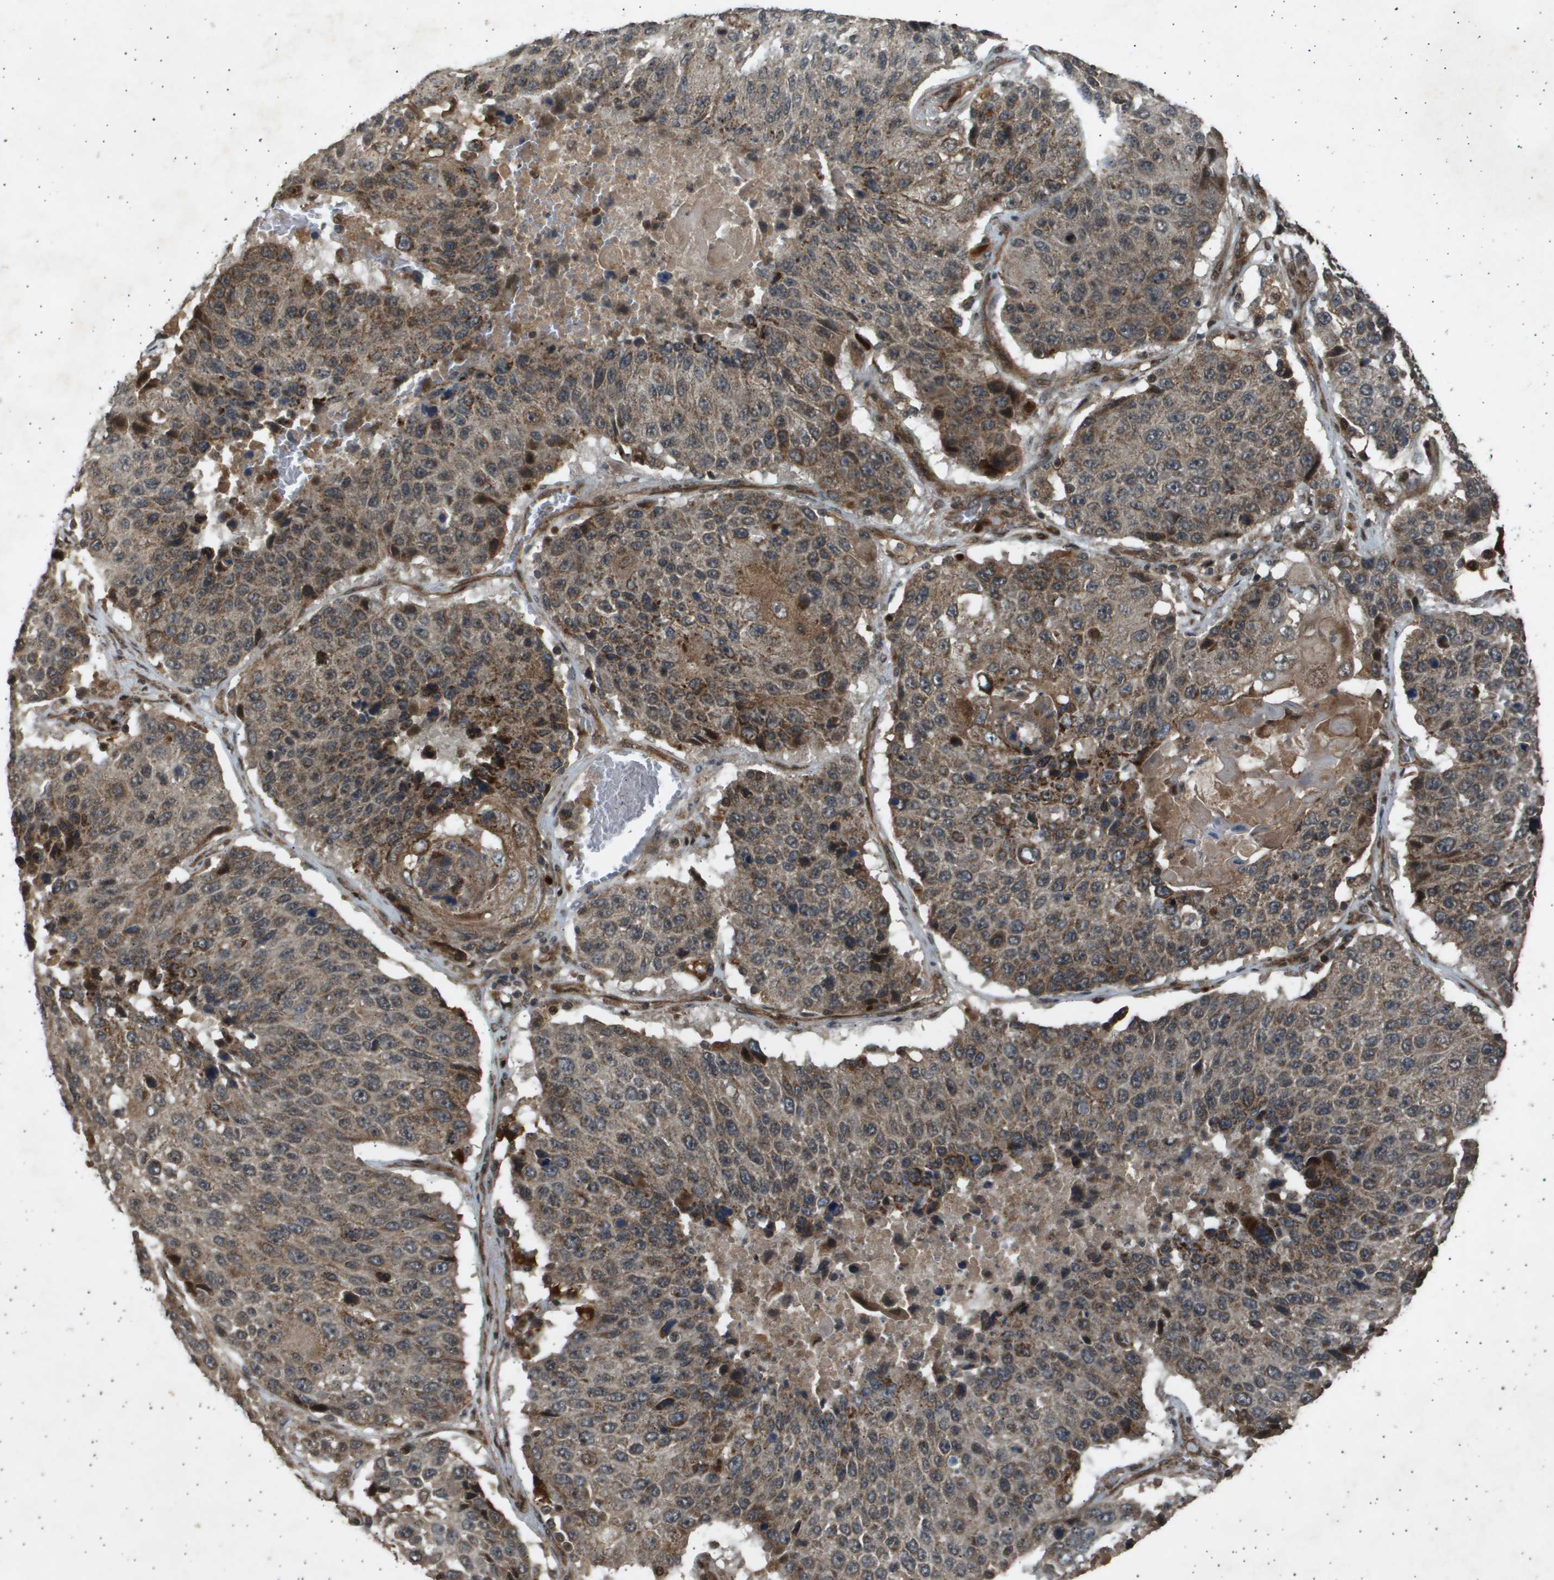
{"staining": {"intensity": "weak", "quantity": ">75%", "location": "cytoplasmic/membranous,nuclear"}, "tissue": "lung cancer", "cell_type": "Tumor cells", "image_type": "cancer", "snomed": [{"axis": "morphology", "description": "Squamous cell carcinoma, NOS"}, {"axis": "topography", "description": "Lung"}], "caption": "Human squamous cell carcinoma (lung) stained with a brown dye exhibits weak cytoplasmic/membranous and nuclear positive staining in about >75% of tumor cells.", "gene": "TNRC6A", "patient": {"sex": "male", "age": 61}}